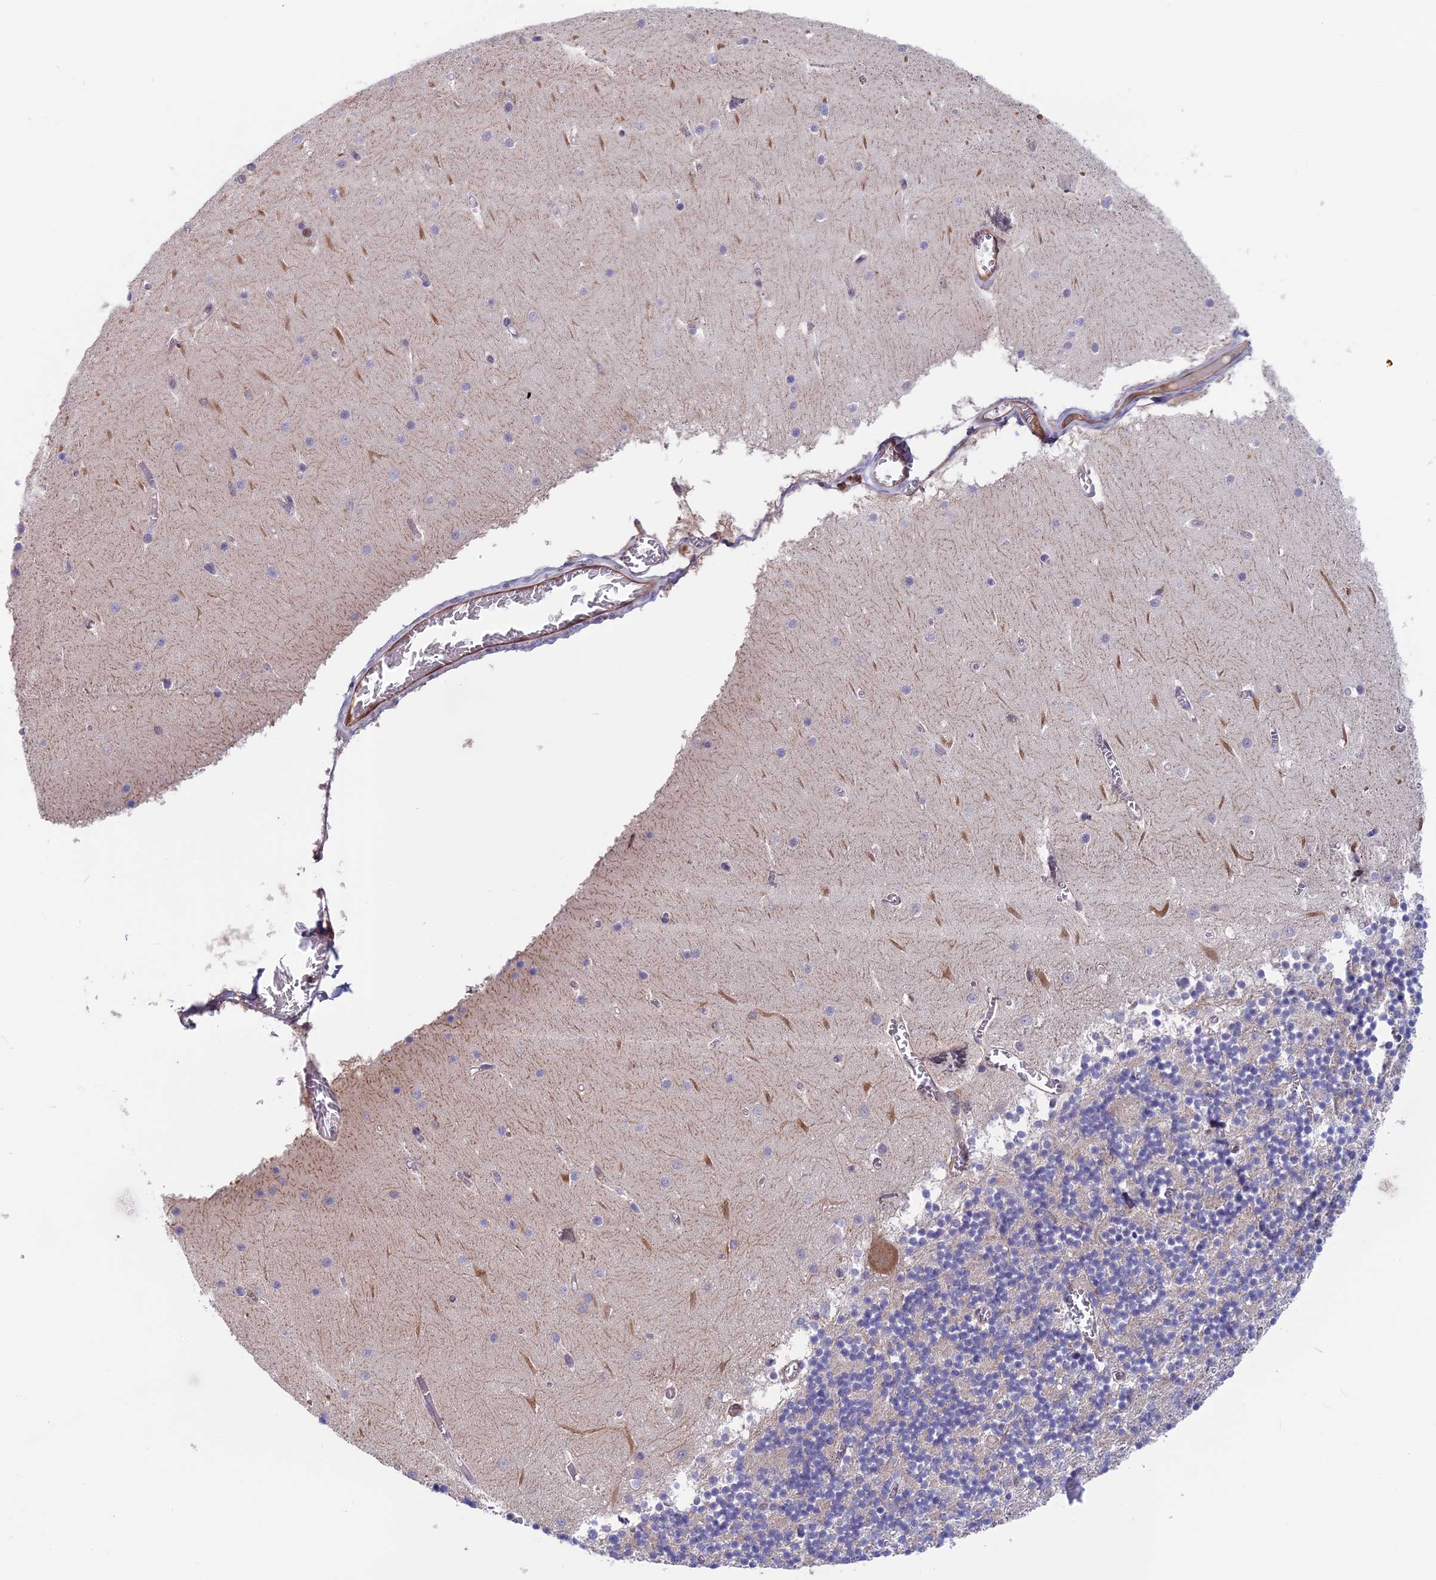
{"staining": {"intensity": "negative", "quantity": "none", "location": "none"}, "tissue": "cerebellum", "cell_type": "Cells in granular layer", "image_type": "normal", "snomed": [{"axis": "morphology", "description": "Normal tissue, NOS"}, {"axis": "topography", "description": "Cerebellum"}], "caption": "High power microscopy image of an immunohistochemistry (IHC) histopathology image of normal cerebellum, revealing no significant expression in cells in granular layer. (Brightfield microscopy of DAB (3,3'-diaminobenzidine) IHC at high magnification).", "gene": "MAST2", "patient": {"sex": "female", "age": 28}}